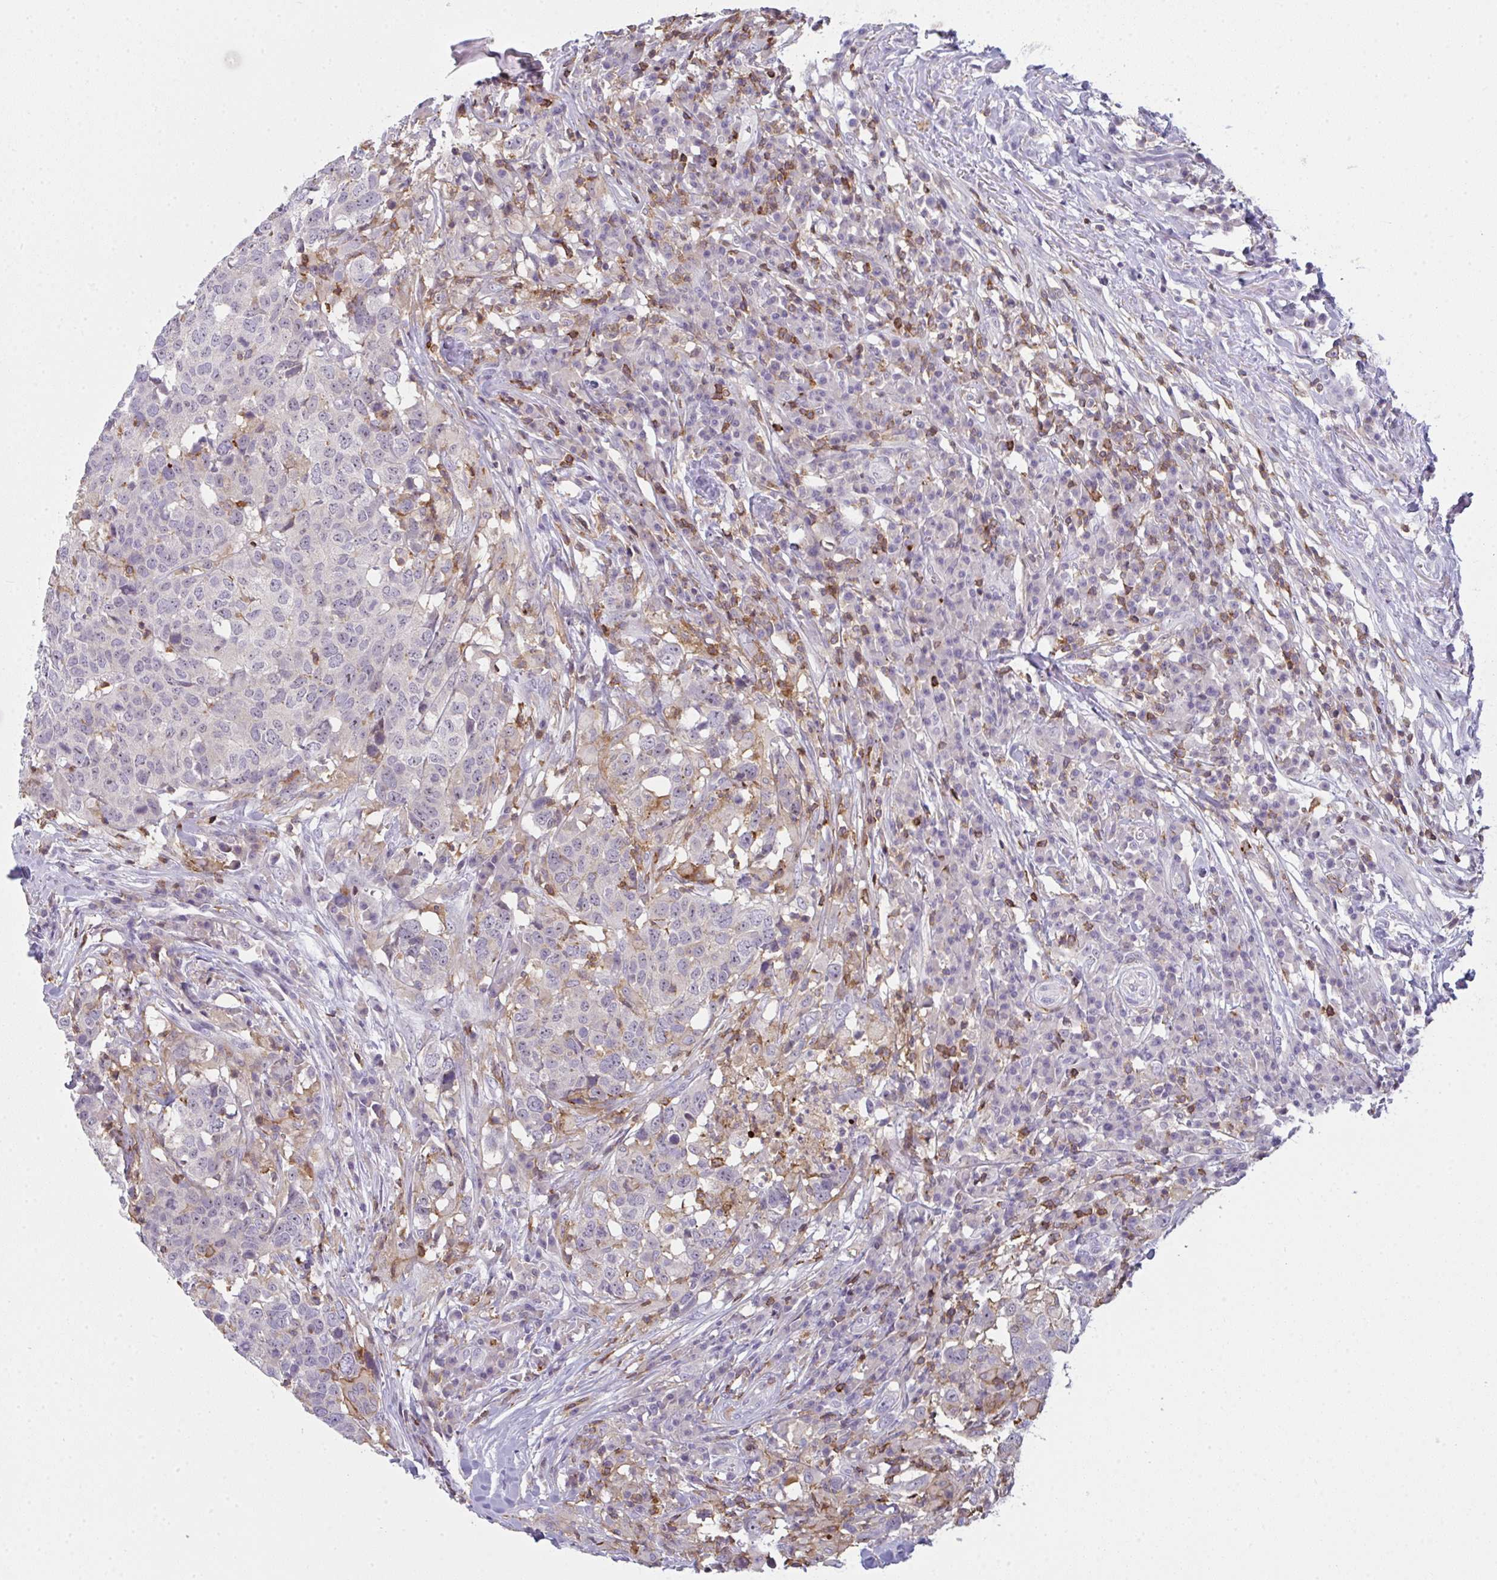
{"staining": {"intensity": "negative", "quantity": "none", "location": "none"}, "tissue": "head and neck cancer", "cell_type": "Tumor cells", "image_type": "cancer", "snomed": [{"axis": "morphology", "description": "Normal tissue, NOS"}, {"axis": "morphology", "description": "Squamous cell carcinoma, NOS"}, {"axis": "topography", "description": "Skeletal muscle"}, {"axis": "topography", "description": "Vascular tissue"}, {"axis": "topography", "description": "Peripheral nerve tissue"}, {"axis": "topography", "description": "Head-Neck"}], "caption": "Tumor cells show no significant protein expression in head and neck squamous cell carcinoma.", "gene": "CD80", "patient": {"sex": "male", "age": 66}}